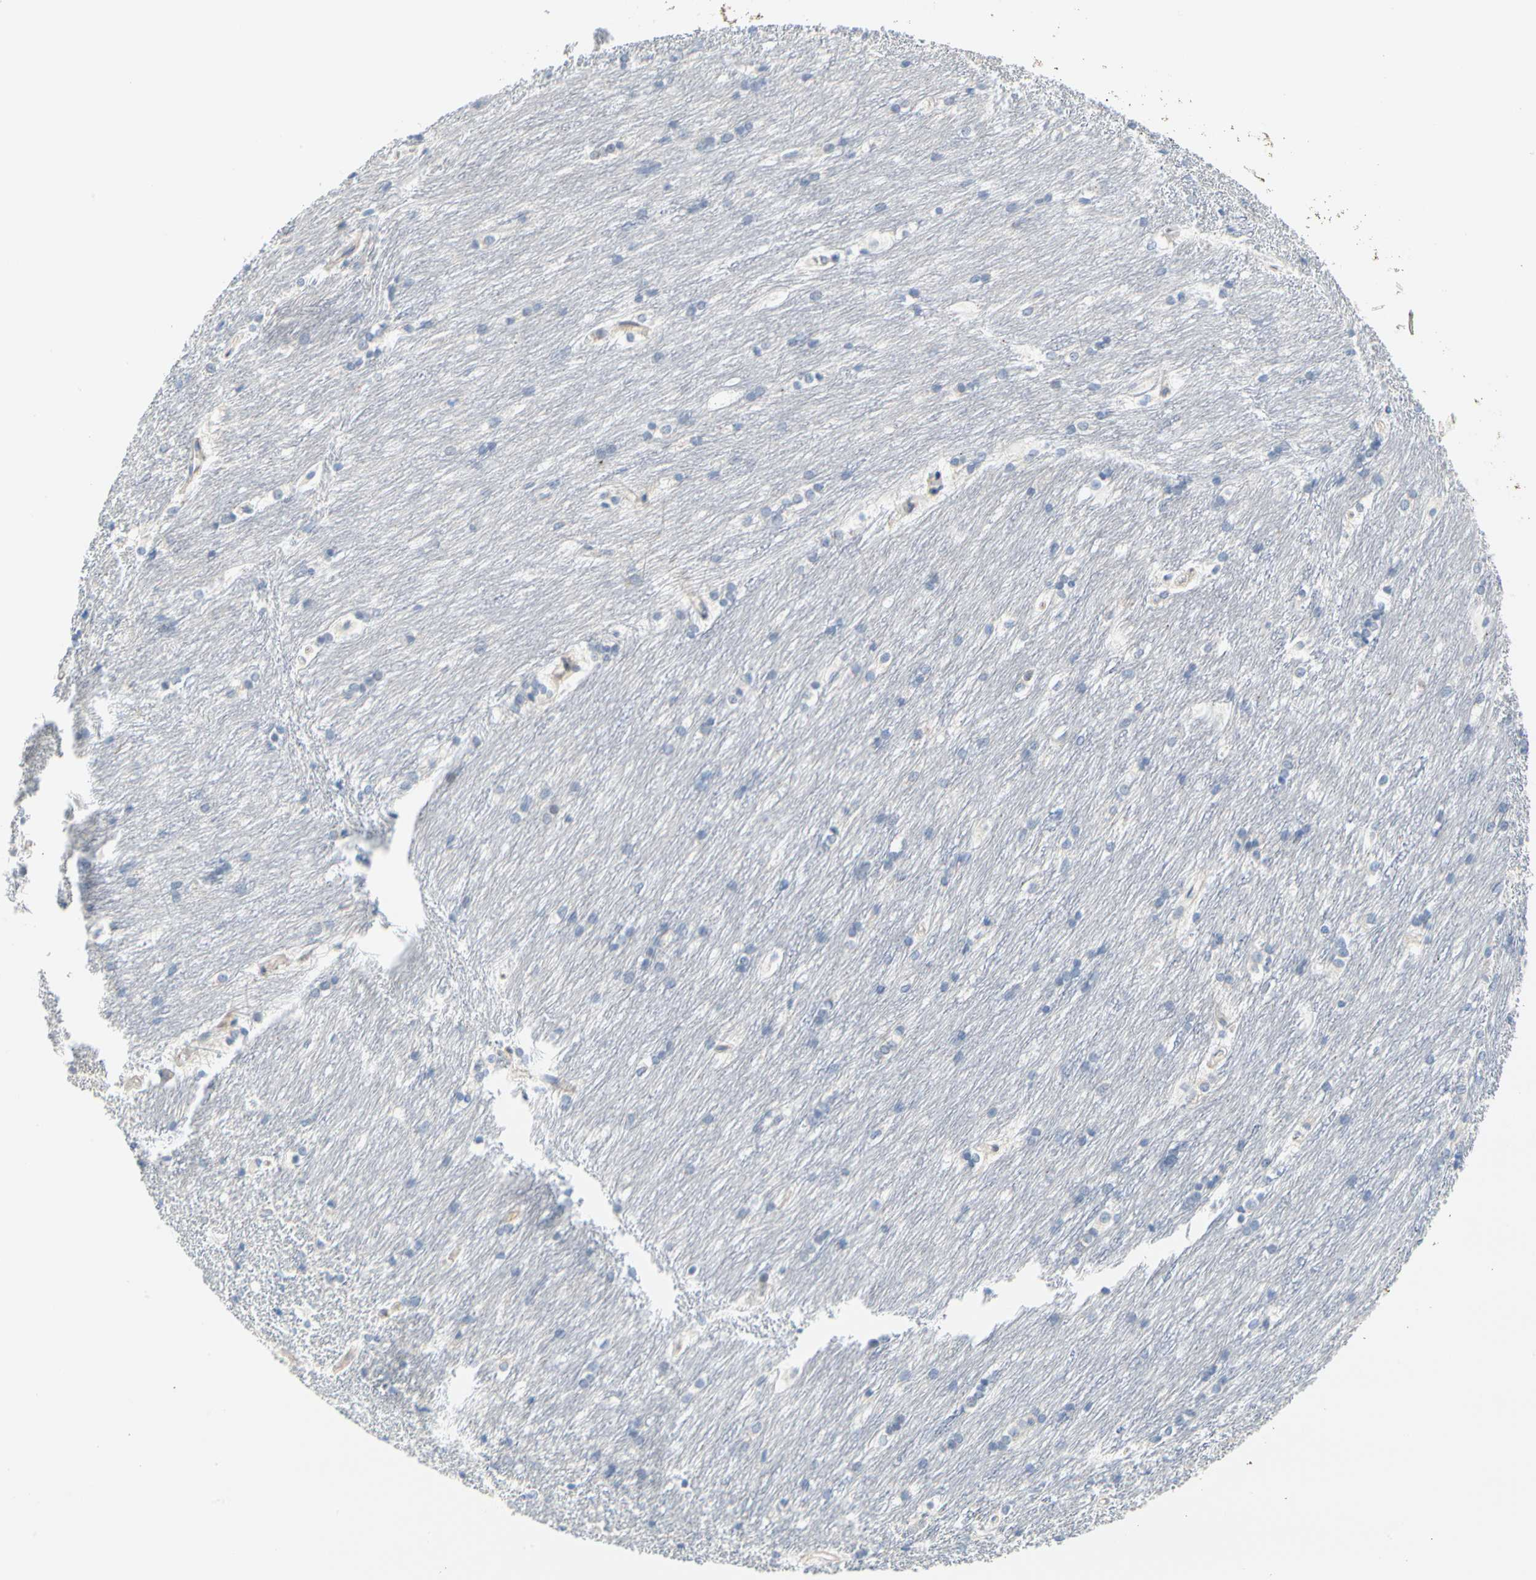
{"staining": {"intensity": "weak", "quantity": "<25%", "location": "cytoplasmic/membranous"}, "tissue": "caudate", "cell_type": "Glial cells", "image_type": "normal", "snomed": [{"axis": "morphology", "description": "Normal tissue, NOS"}, {"axis": "topography", "description": "Lateral ventricle wall"}], "caption": "Photomicrograph shows no protein positivity in glial cells of normal caudate. (Immunohistochemistry, brightfield microscopy, high magnification).", "gene": "ZNF236", "patient": {"sex": "female", "age": 19}}